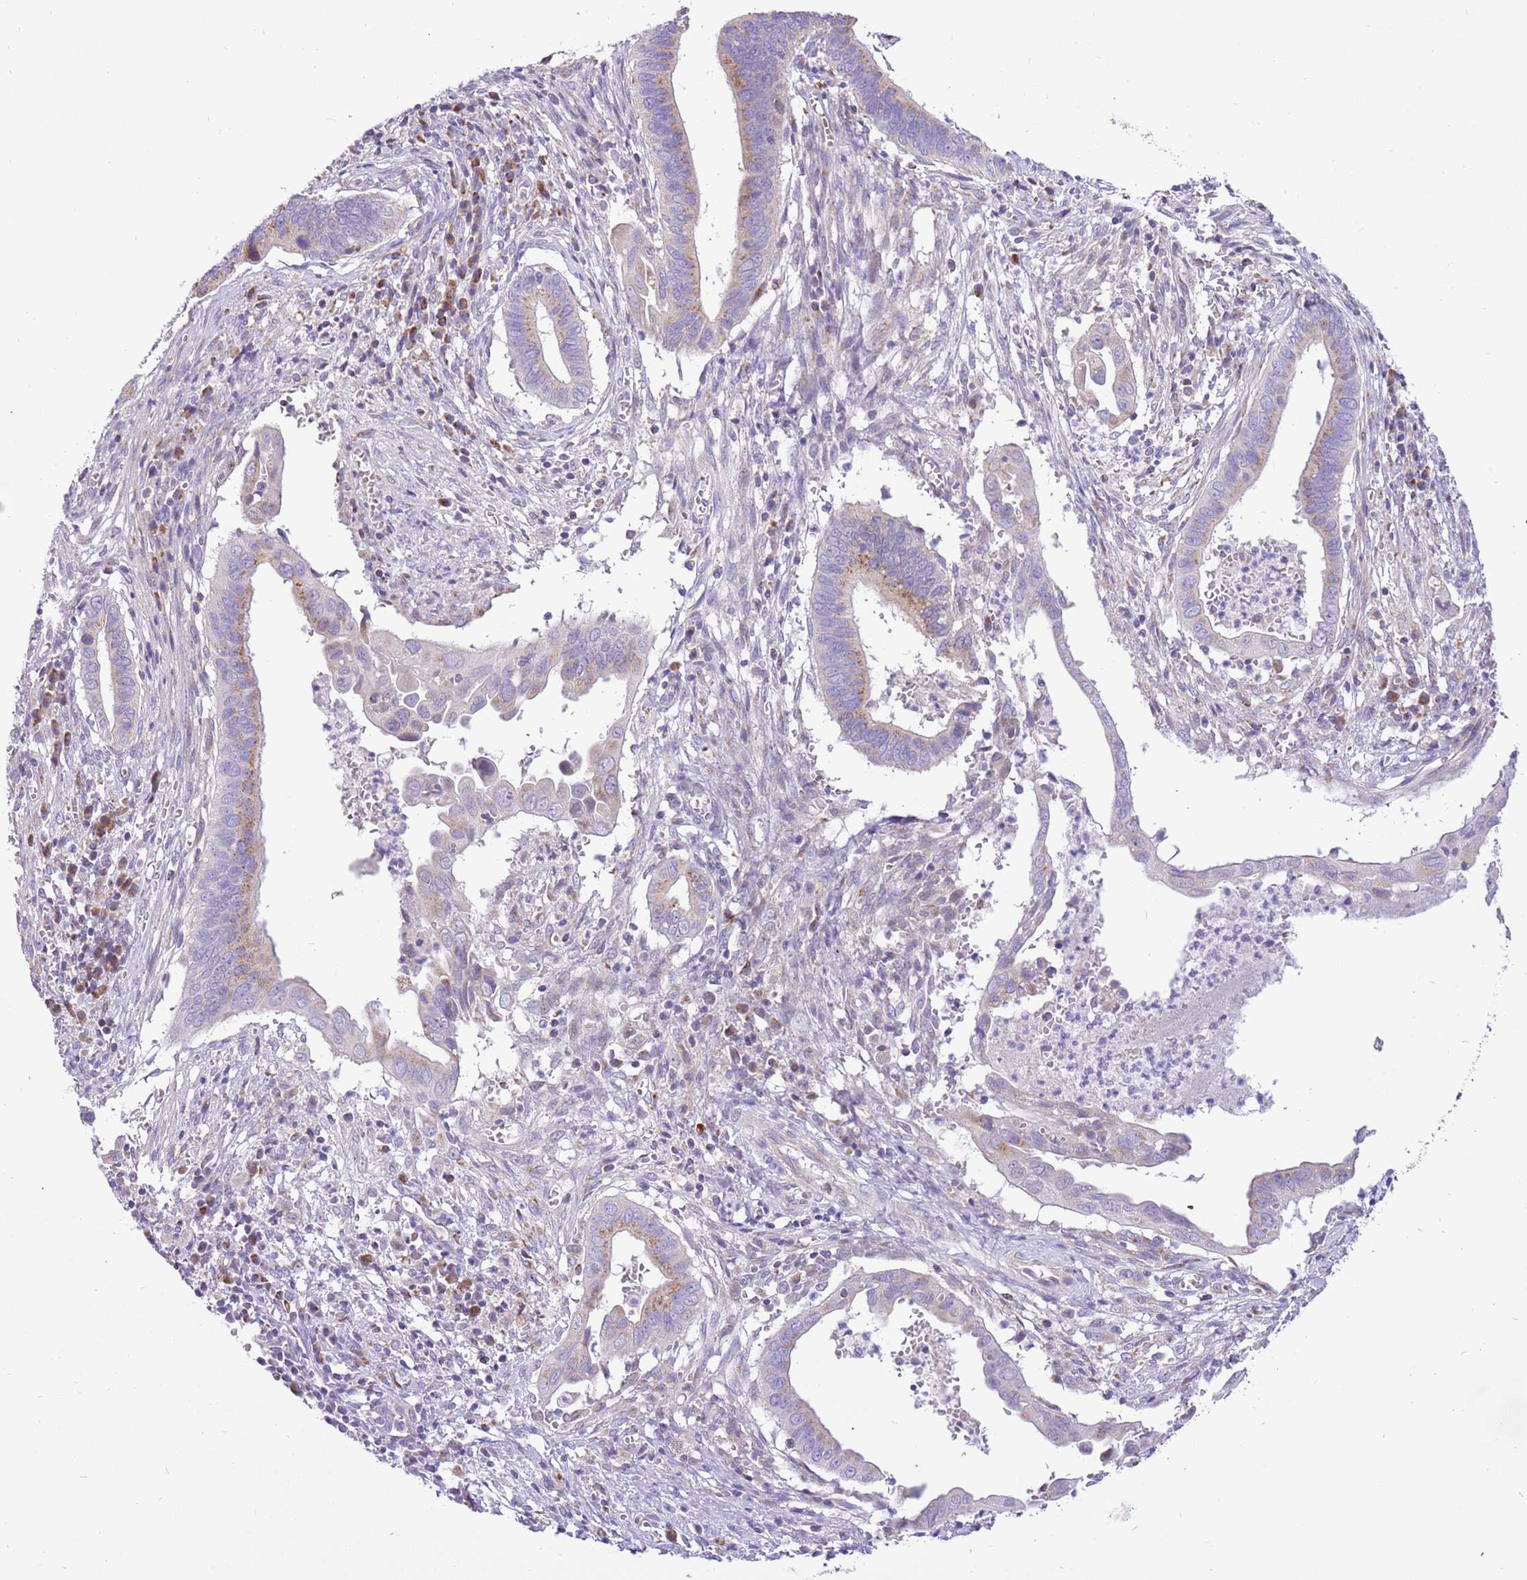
{"staining": {"intensity": "moderate", "quantity": "25%-75%", "location": "cytoplasmic/membranous"}, "tissue": "cervical cancer", "cell_type": "Tumor cells", "image_type": "cancer", "snomed": [{"axis": "morphology", "description": "Adenocarcinoma, NOS"}, {"axis": "topography", "description": "Cervix"}], "caption": "Immunohistochemical staining of cervical adenocarcinoma displays medium levels of moderate cytoplasmic/membranous protein positivity in approximately 25%-75% of tumor cells.", "gene": "COX17", "patient": {"sex": "female", "age": 42}}